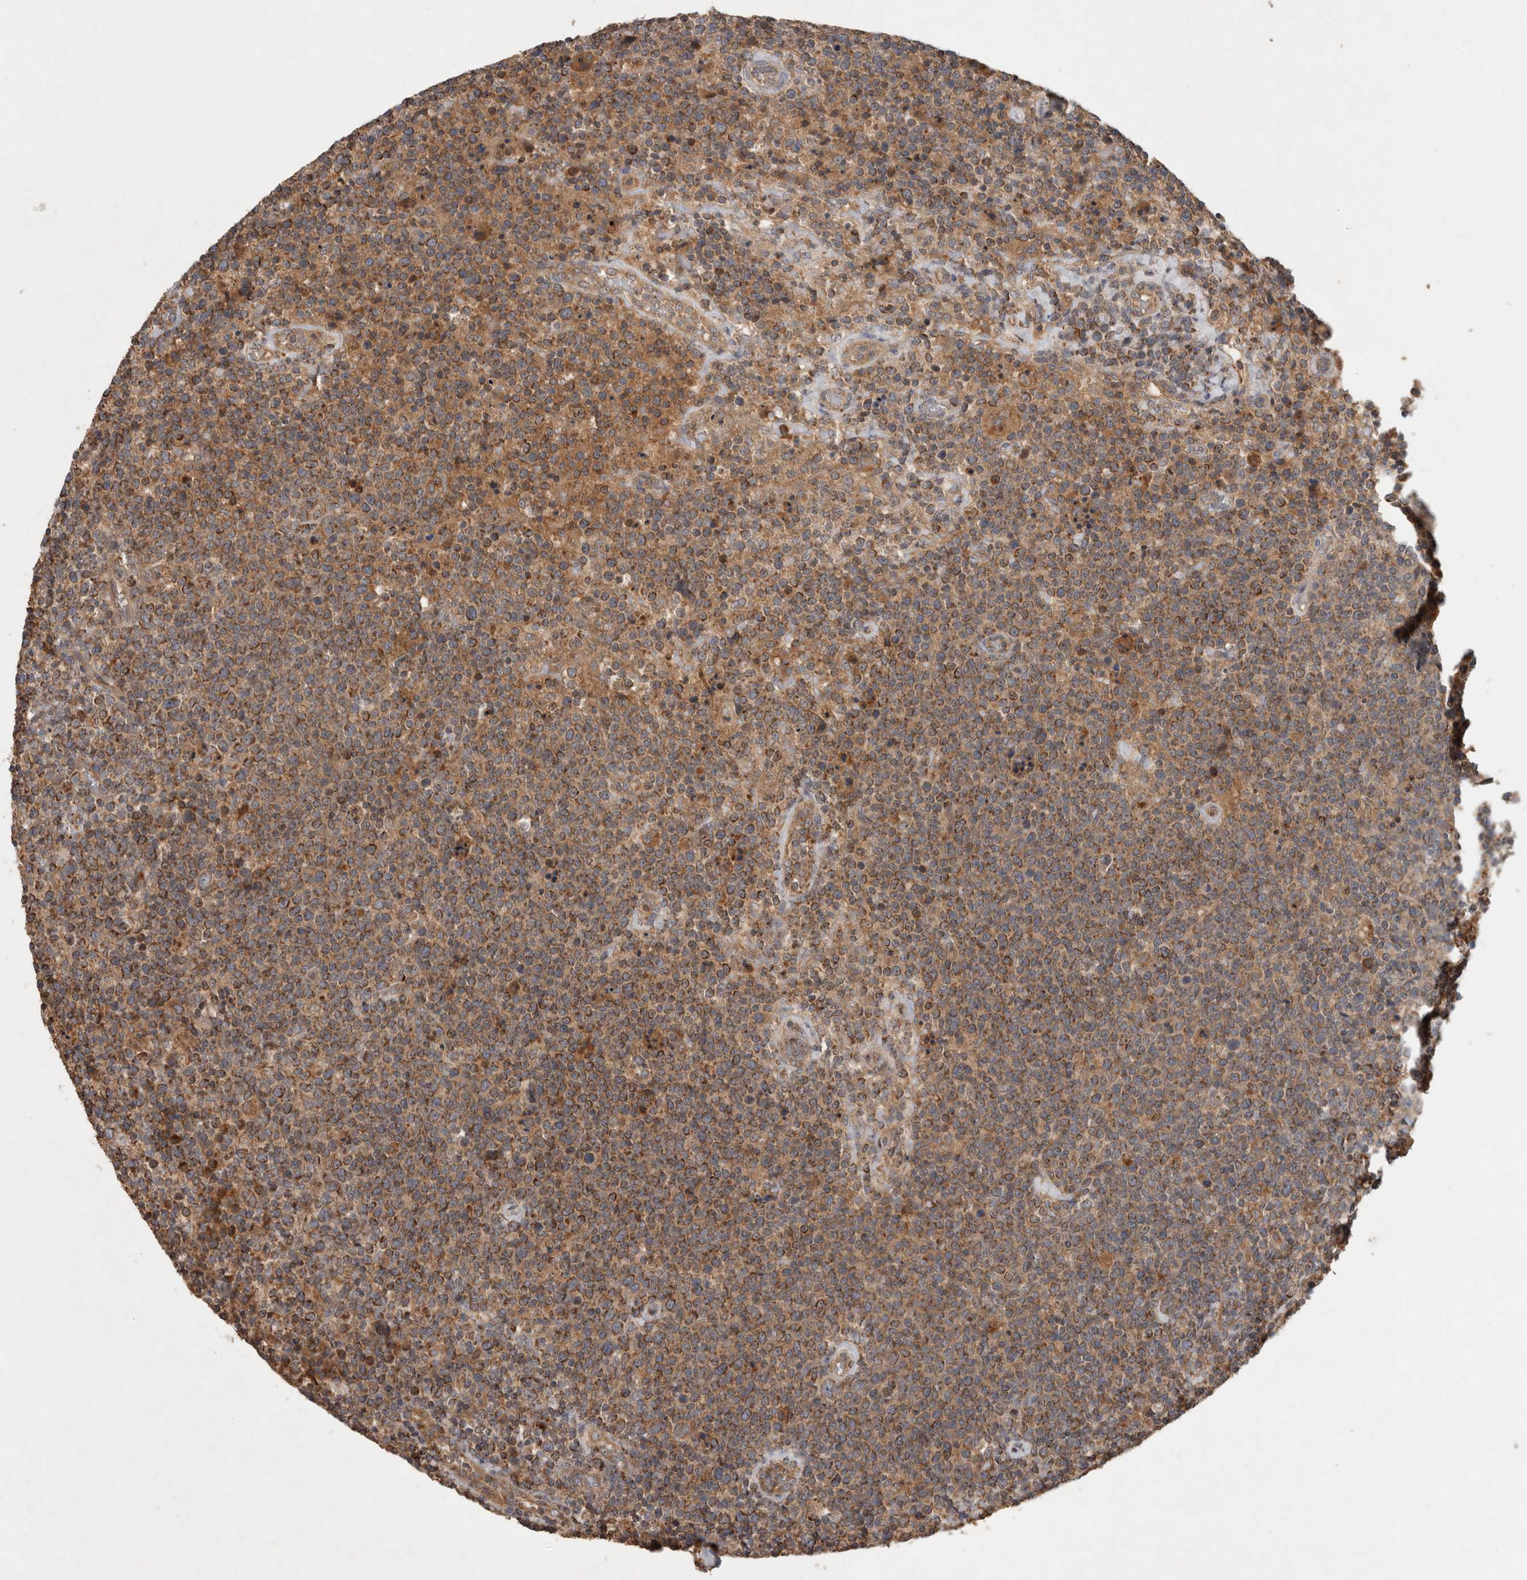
{"staining": {"intensity": "moderate", "quantity": ">75%", "location": "cytoplasmic/membranous"}, "tissue": "lymphoma", "cell_type": "Tumor cells", "image_type": "cancer", "snomed": [{"axis": "morphology", "description": "Malignant lymphoma, non-Hodgkin's type, High grade"}, {"axis": "topography", "description": "Lymph node"}], "caption": "High-power microscopy captured an immunohistochemistry micrograph of high-grade malignant lymphoma, non-Hodgkin's type, revealing moderate cytoplasmic/membranous positivity in approximately >75% of tumor cells. (Stains: DAB in brown, nuclei in blue, Microscopy: brightfield microscopy at high magnification).", "gene": "SERAC1", "patient": {"sex": "male", "age": 61}}